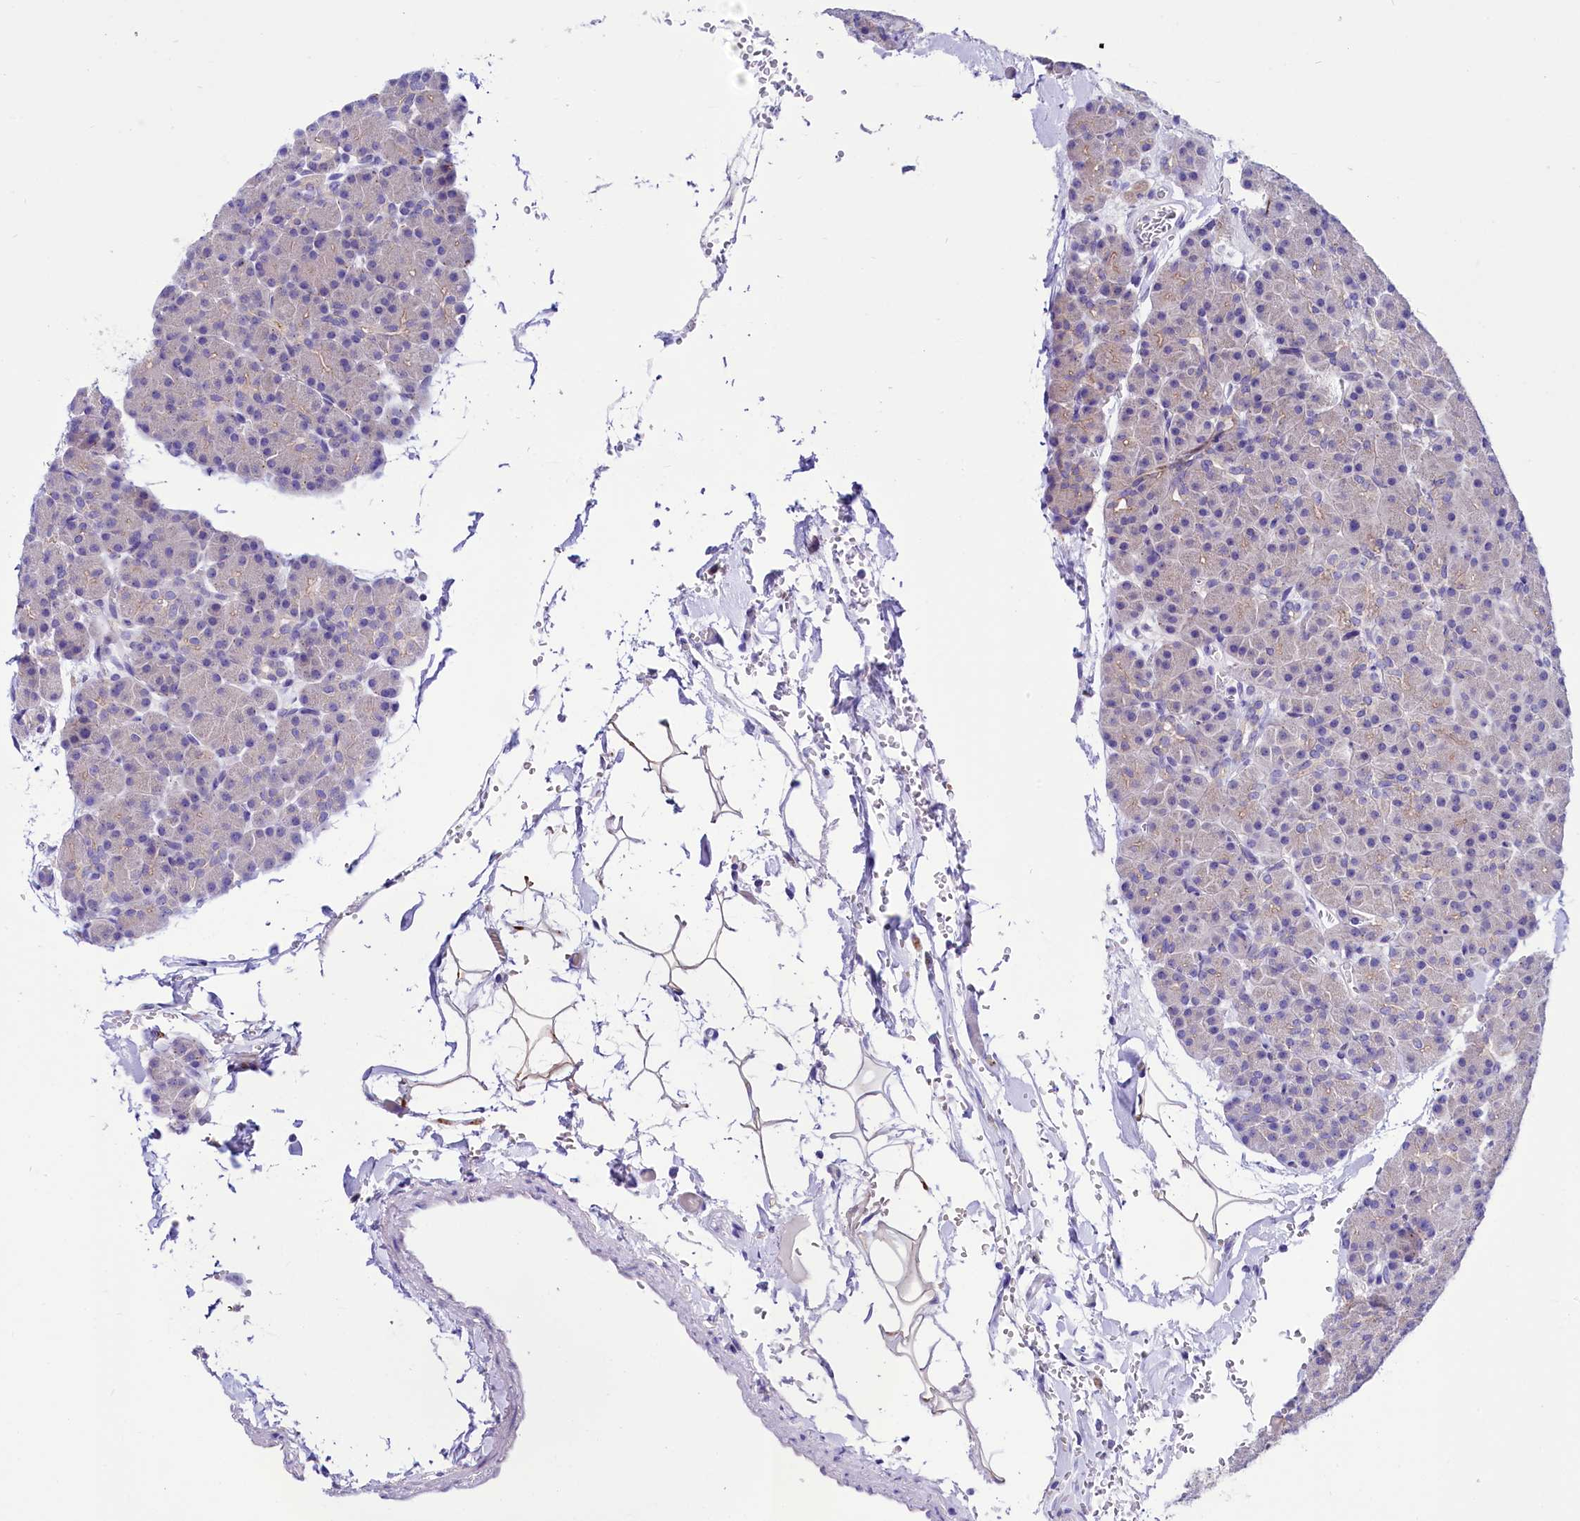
{"staining": {"intensity": "moderate", "quantity": "<25%", "location": "cytoplasmic/membranous"}, "tissue": "pancreas", "cell_type": "Exocrine glandular cells", "image_type": "normal", "snomed": [{"axis": "morphology", "description": "Normal tissue, NOS"}, {"axis": "topography", "description": "Pancreas"}], "caption": "Immunohistochemical staining of benign pancreas demonstrates moderate cytoplasmic/membranous protein staining in about <25% of exocrine glandular cells. (DAB IHC, brown staining for protein, blue staining for nuclei).", "gene": "ABHD5", "patient": {"sex": "female", "age": 43}}